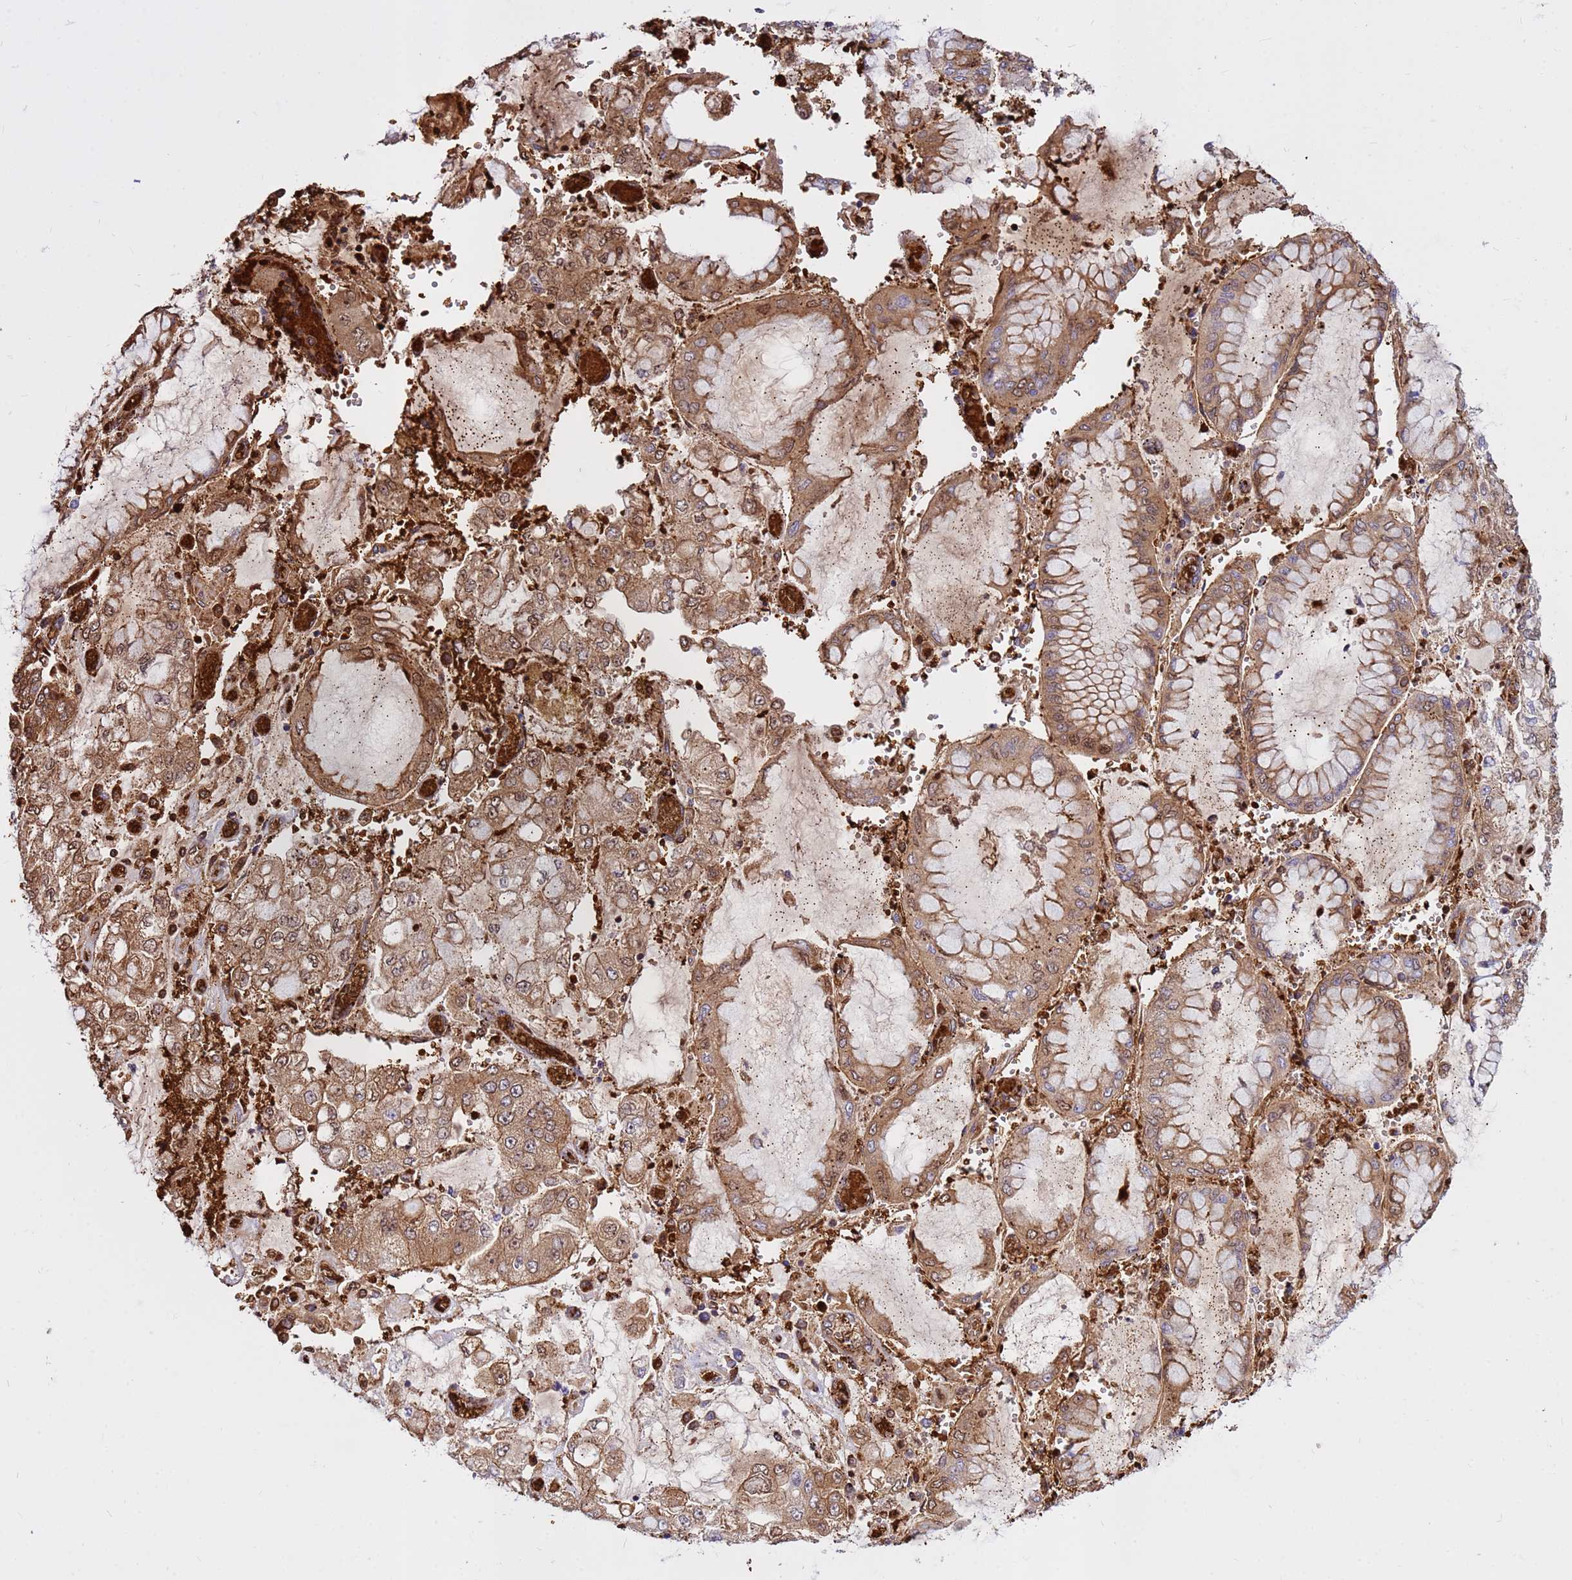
{"staining": {"intensity": "moderate", "quantity": "25%-75%", "location": "cytoplasmic/membranous"}, "tissue": "stomach cancer", "cell_type": "Tumor cells", "image_type": "cancer", "snomed": [{"axis": "morphology", "description": "Adenocarcinoma, NOS"}, {"axis": "topography", "description": "Stomach"}], "caption": "Immunohistochemical staining of stomach cancer exhibits medium levels of moderate cytoplasmic/membranous positivity in approximately 25%-75% of tumor cells.", "gene": "ZNF669", "patient": {"sex": "male", "age": 76}}